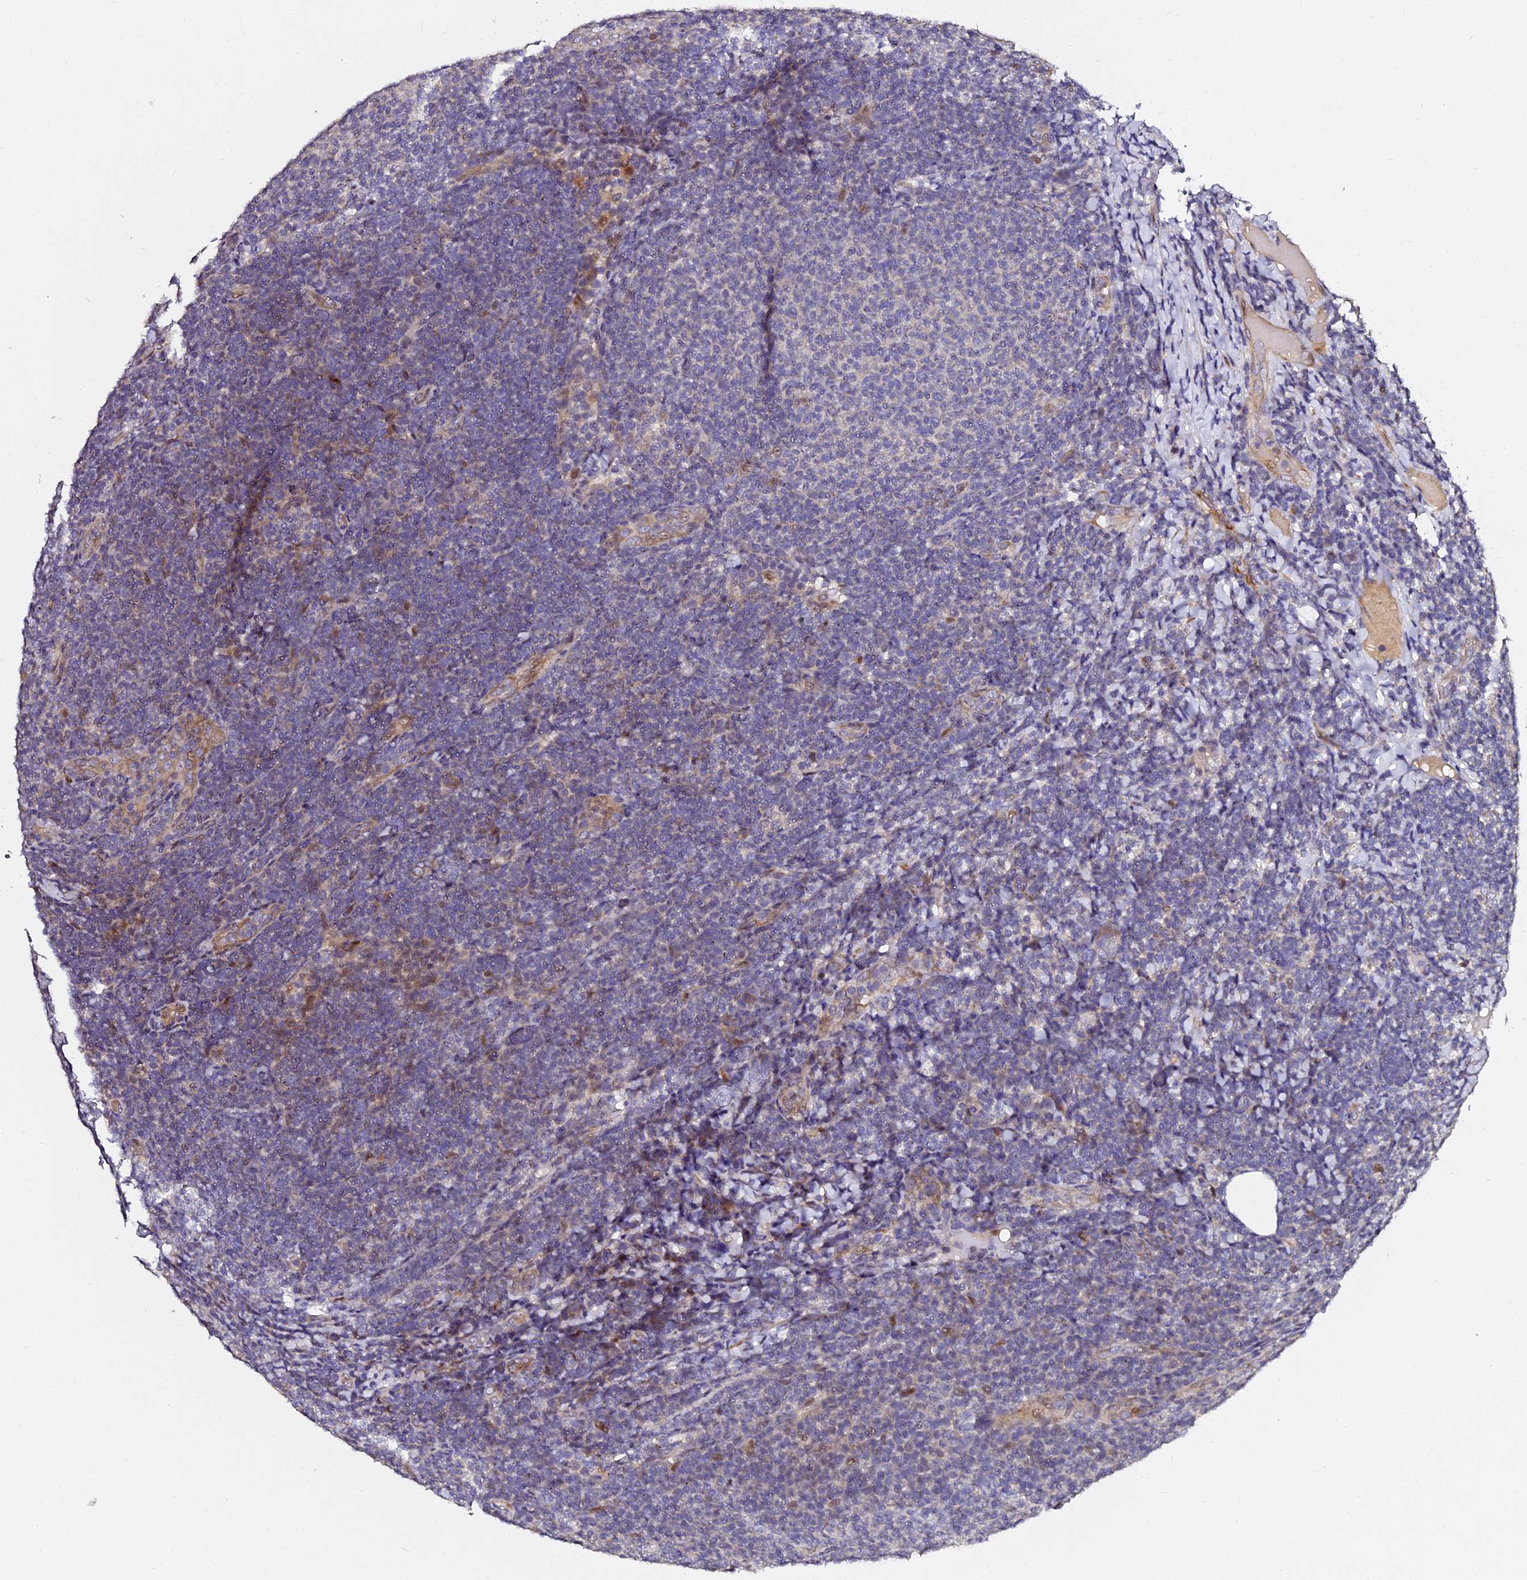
{"staining": {"intensity": "negative", "quantity": "none", "location": "none"}, "tissue": "lymphoma", "cell_type": "Tumor cells", "image_type": "cancer", "snomed": [{"axis": "morphology", "description": "Malignant lymphoma, non-Hodgkin's type, Low grade"}, {"axis": "topography", "description": "Lymph node"}], "caption": "Immunohistochemistry (IHC) photomicrograph of lymphoma stained for a protein (brown), which exhibits no positivity in tumor cells.", "gene": "GPN3", "patient": {"sex": "male", "age": 66}}